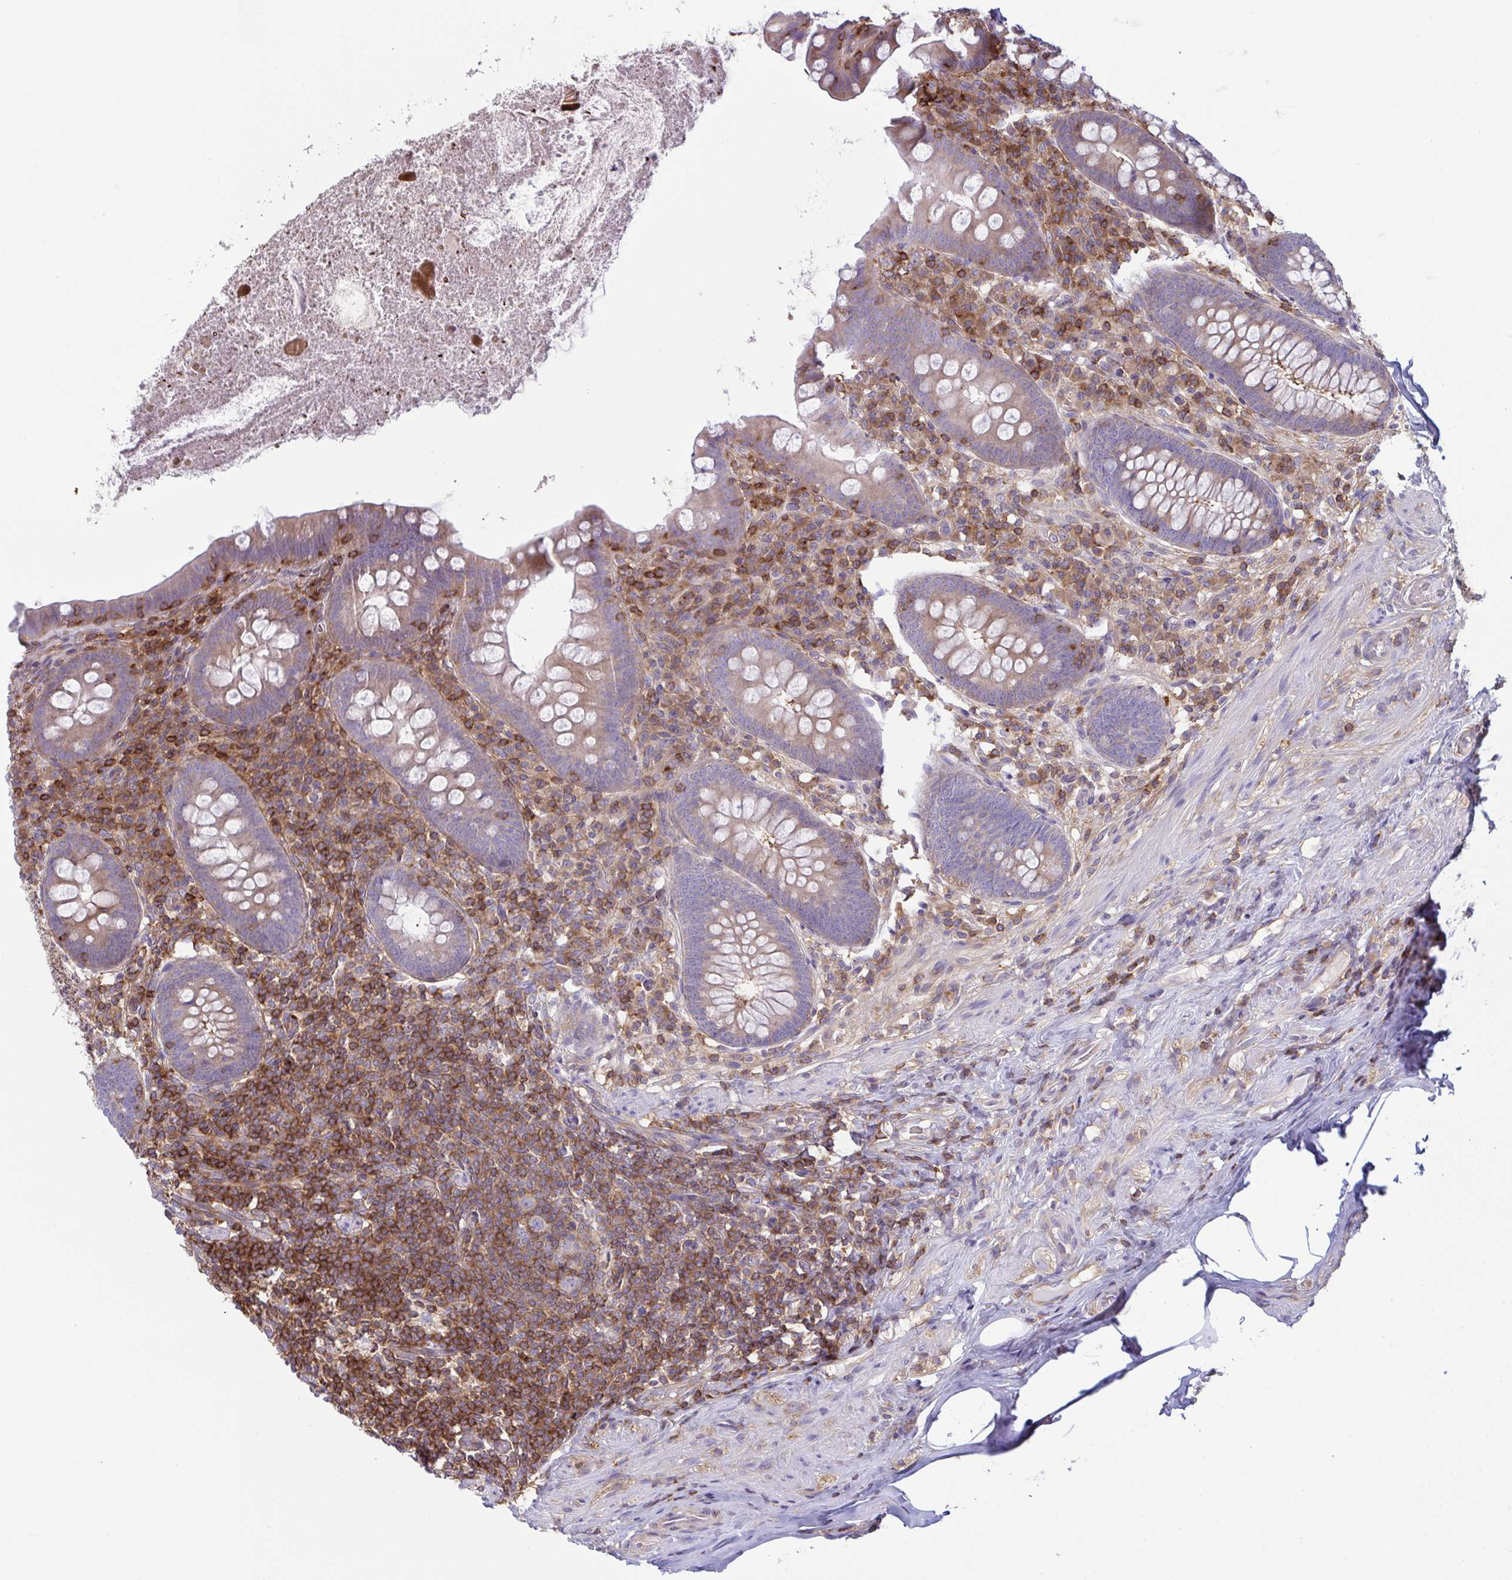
{"staining": {"intensity": "weak", "quantity": "<25%", "location": "cytoplasmic/membranous"}, "tissue": "appendix", "cell_type": "Glandular cells", "image_type": "normal", "snomed": [{"axis": "morphology", "description": "Normal tissue, NOS"}, {"axis": "topography", "description": "Appendix"}], "caption": "IHC histopathology image of unremarkable appendix: appendix stained with DAB (3,3'-diaminobenzidine) reveals no significant protein expression in glandular cells.", "gene": "TSC22D3", "patient": {"sex": "male", "age": 71}}